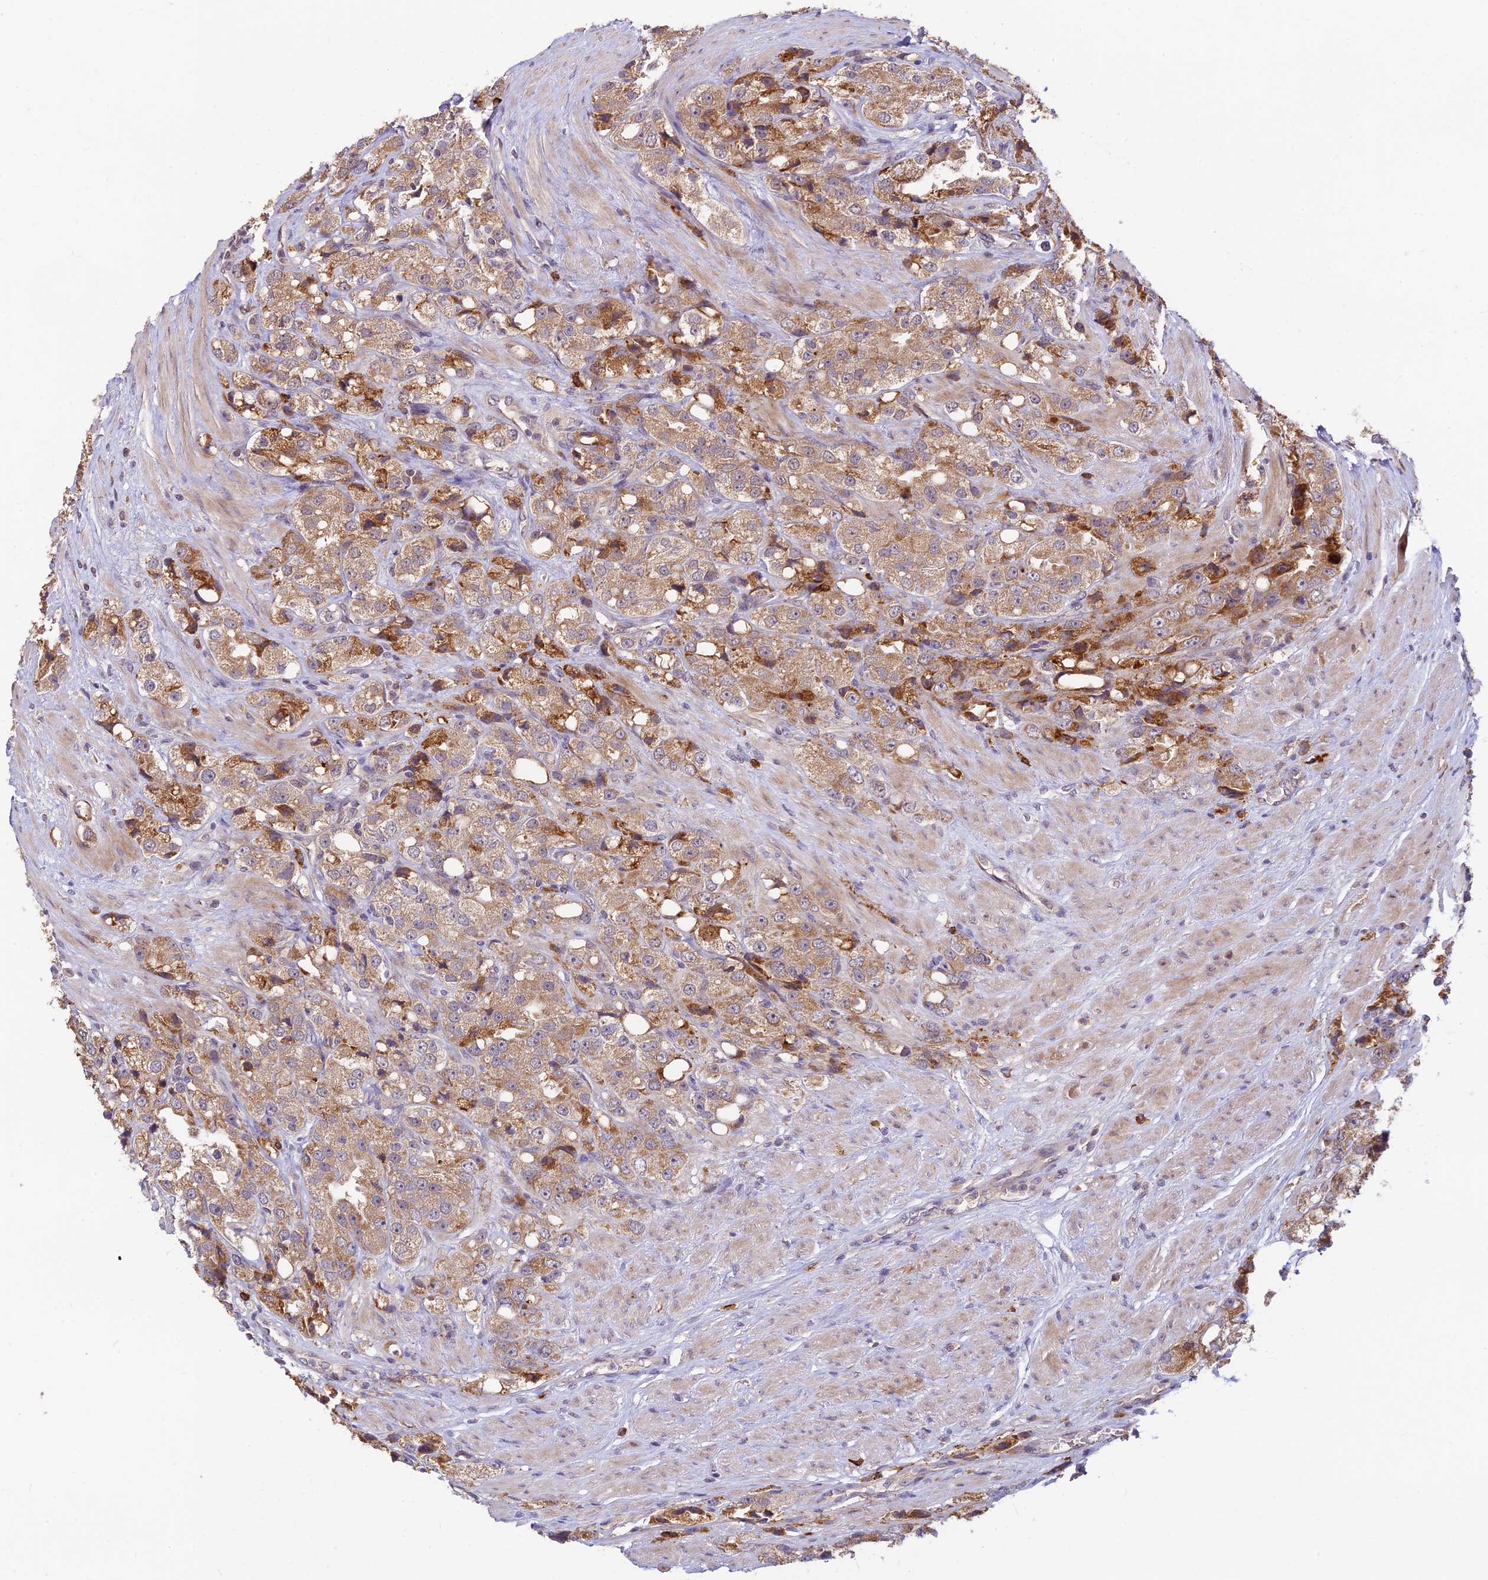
{"staining": {"intensity": "moderate", "quantity": ">75%", "location": "cytoplasmic/membranous"}, "tissue": "prostate cancer", "cell_type": "Tumor cells", "image_type": "cancer", "snomed": [{"axis": "morphology", "description": "Adenocarcinoma, NOS"}, {"axis": "topography", "description": "Prostate"}], "caption": "The image exhibits staining of prostate cancer (adenocarcinoma), revealing moderate cytoplasmic/membranous protein positivity (brown color) within tumor cells.", "gene": "ASPDH", "patient": {"sex": "male", "age": 79}}